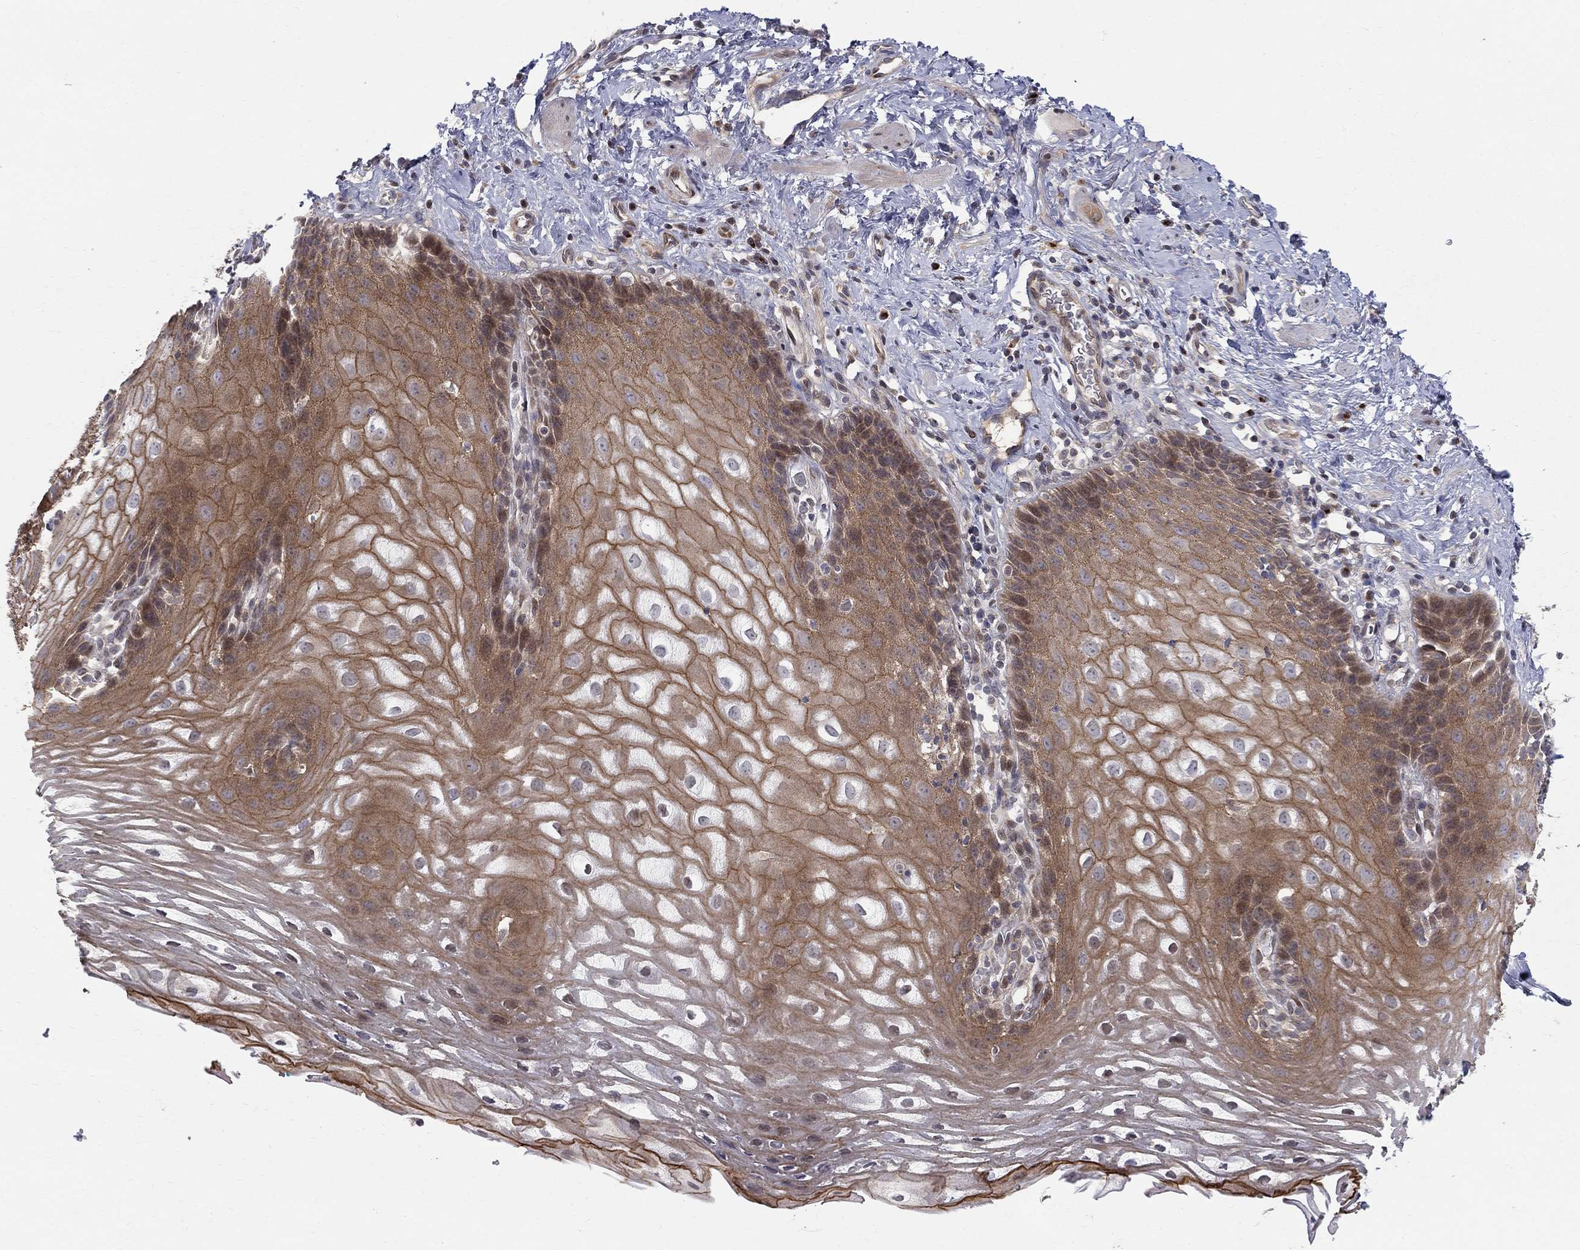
{"staining": {"intensity": "moderate", "quantity": ">75%", "location": "cytoplasmic/membranous"}, "tissue": "esophagus", "cell_type": "Squamous epithelial cells", "image_type": "normal", "snomed": [{"axis": "morphology", "description": "Normal tissue, NOS"}, {"axis": "topography", "description": "Esophagus"}], "caption": "This histopathology image reveals normal esophagus stained with immunohistochemistry (IHC) to label a protein in brown. The cytoplasmic/membranous of squamous epithelial cells show moderate positivity for the protein. Nuclei are counter-stained blue.", "gene": "WDR19", "patient": {"sex": "male", "age": 64}}